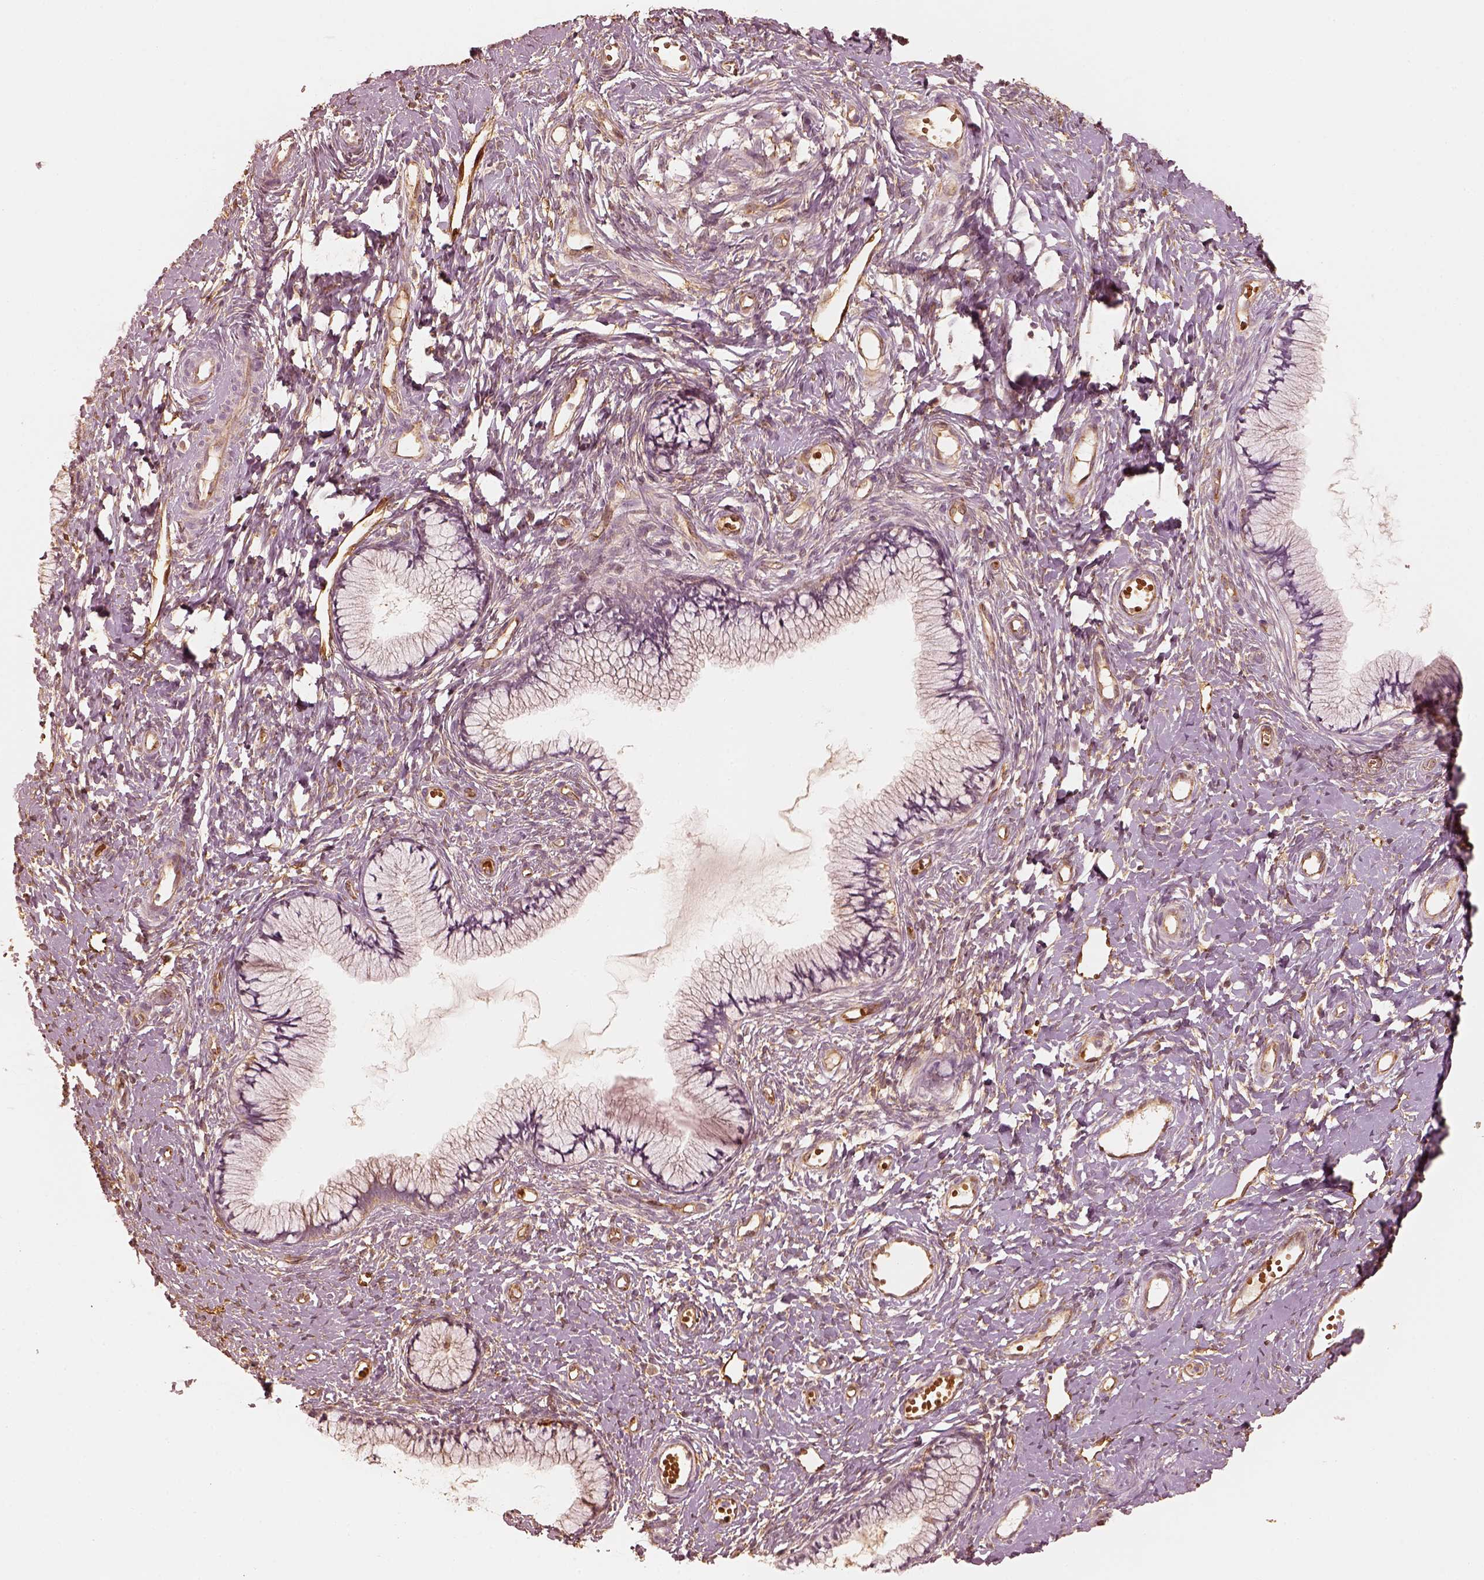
{"staining": {"intensity": "weak", "quantity": ">75%", "location": "cytoplasmic/membranous"}, "tissue": "cervix", "cell_type": "Glandular cells", "image_type": "normal", "snomed": [{"axis": "morphology", "description": "Normal tissue, NOS"}, {"axis": "topography", "description": "Cervix"}], "caption": "Immunohistochemical staining of unremarkable cervix shows >75% levels of weak cytoplasmic/membranous protein positivity in about >75% of glandular cells. The staining was performed using DAB to visualize the protein expression in brown, while the nuclei were stained in blue with hematoxylin (Magnification: 20x).", "gene": "FSCN1", "patient": {"sex": "female", "age": 40}}